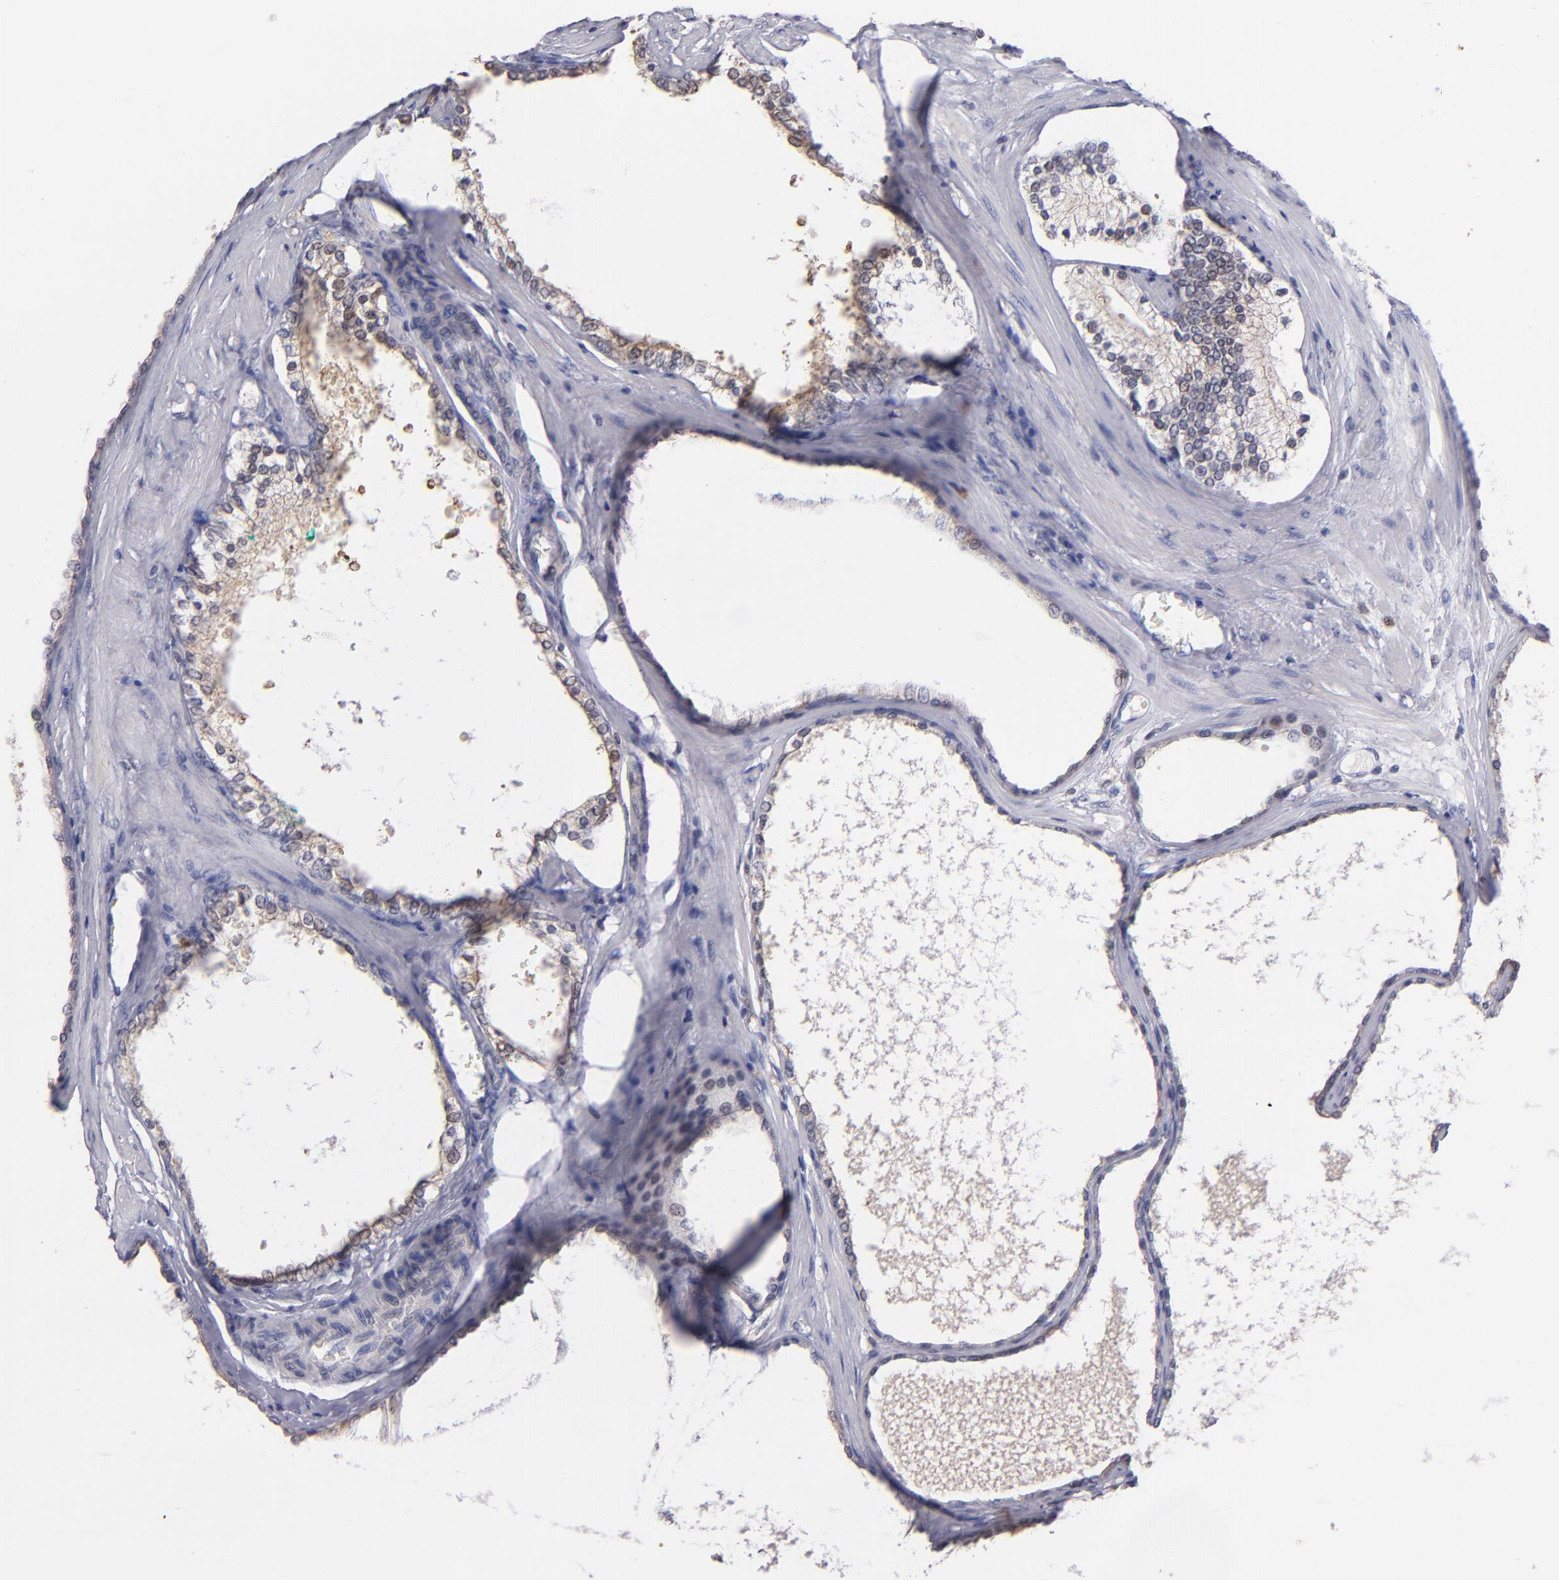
{"staining": {"intensity": "weak", "quantity": "<25%", "location": "cytoplasmic/membranous"}, "tissue": "prostate cancer", "cell_type": "Tumor cells", "image_type": "cancer", "snomed": [{"axis": "morphology", "description": "Adenocarcinoma, High grade"}, {"axis": "topography", "description": "Prostate"}], "caption": "Immunohistochemistry (IHC) of prostate cancer (high-grade adenocarcinoma) shows no expression in tumor cells. (Stains: DAB IHC with hematoxylin counter stain, Microscopy: brightfield microscopy at high magnification).", "gene": "PRKCD", "patient": {"sex": "male", "age": 71}}